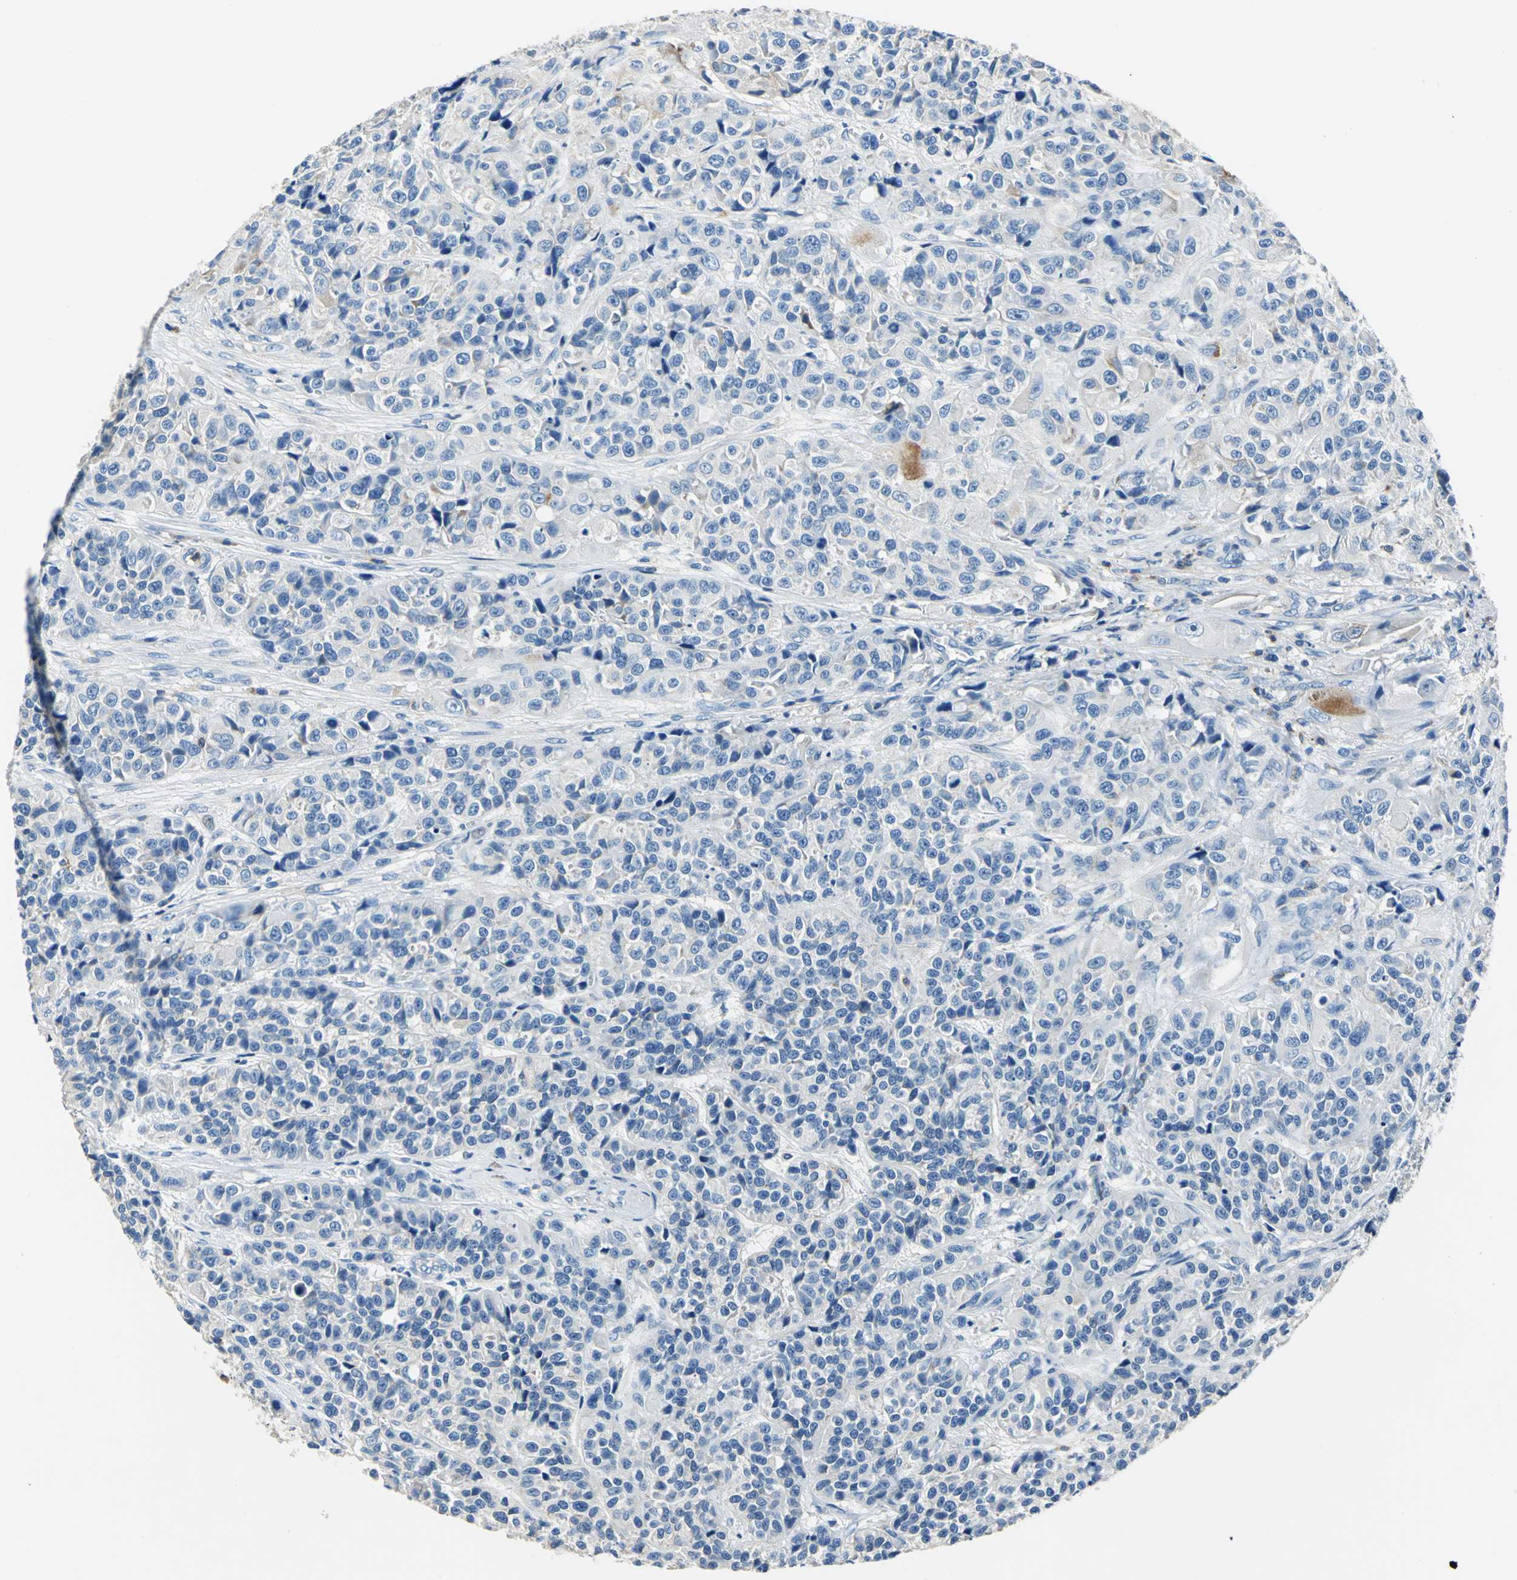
{"staining": {"intensity": "negative", "quantity": "none", "location": "none"}, "tissue": "urothelial cancer", "cell_type": "Tumor cells", "image_type": "cancer", "snomed": [{"axis": "morphology", "description": "Urothelial carcinoma, High grade"}, {"axis": "topography", "description": "Urinary bladder"}], "caption": "High magnification brightfield microscopy of urothelial cancer stained with DAB (3,3'-diaminobenzidine) (brown) and counterstained with hematoxylin (blue): tumor cells show no significant expression.", "gene": "SEPTIN6", "patient": {"sex": "female", "age": 81}}